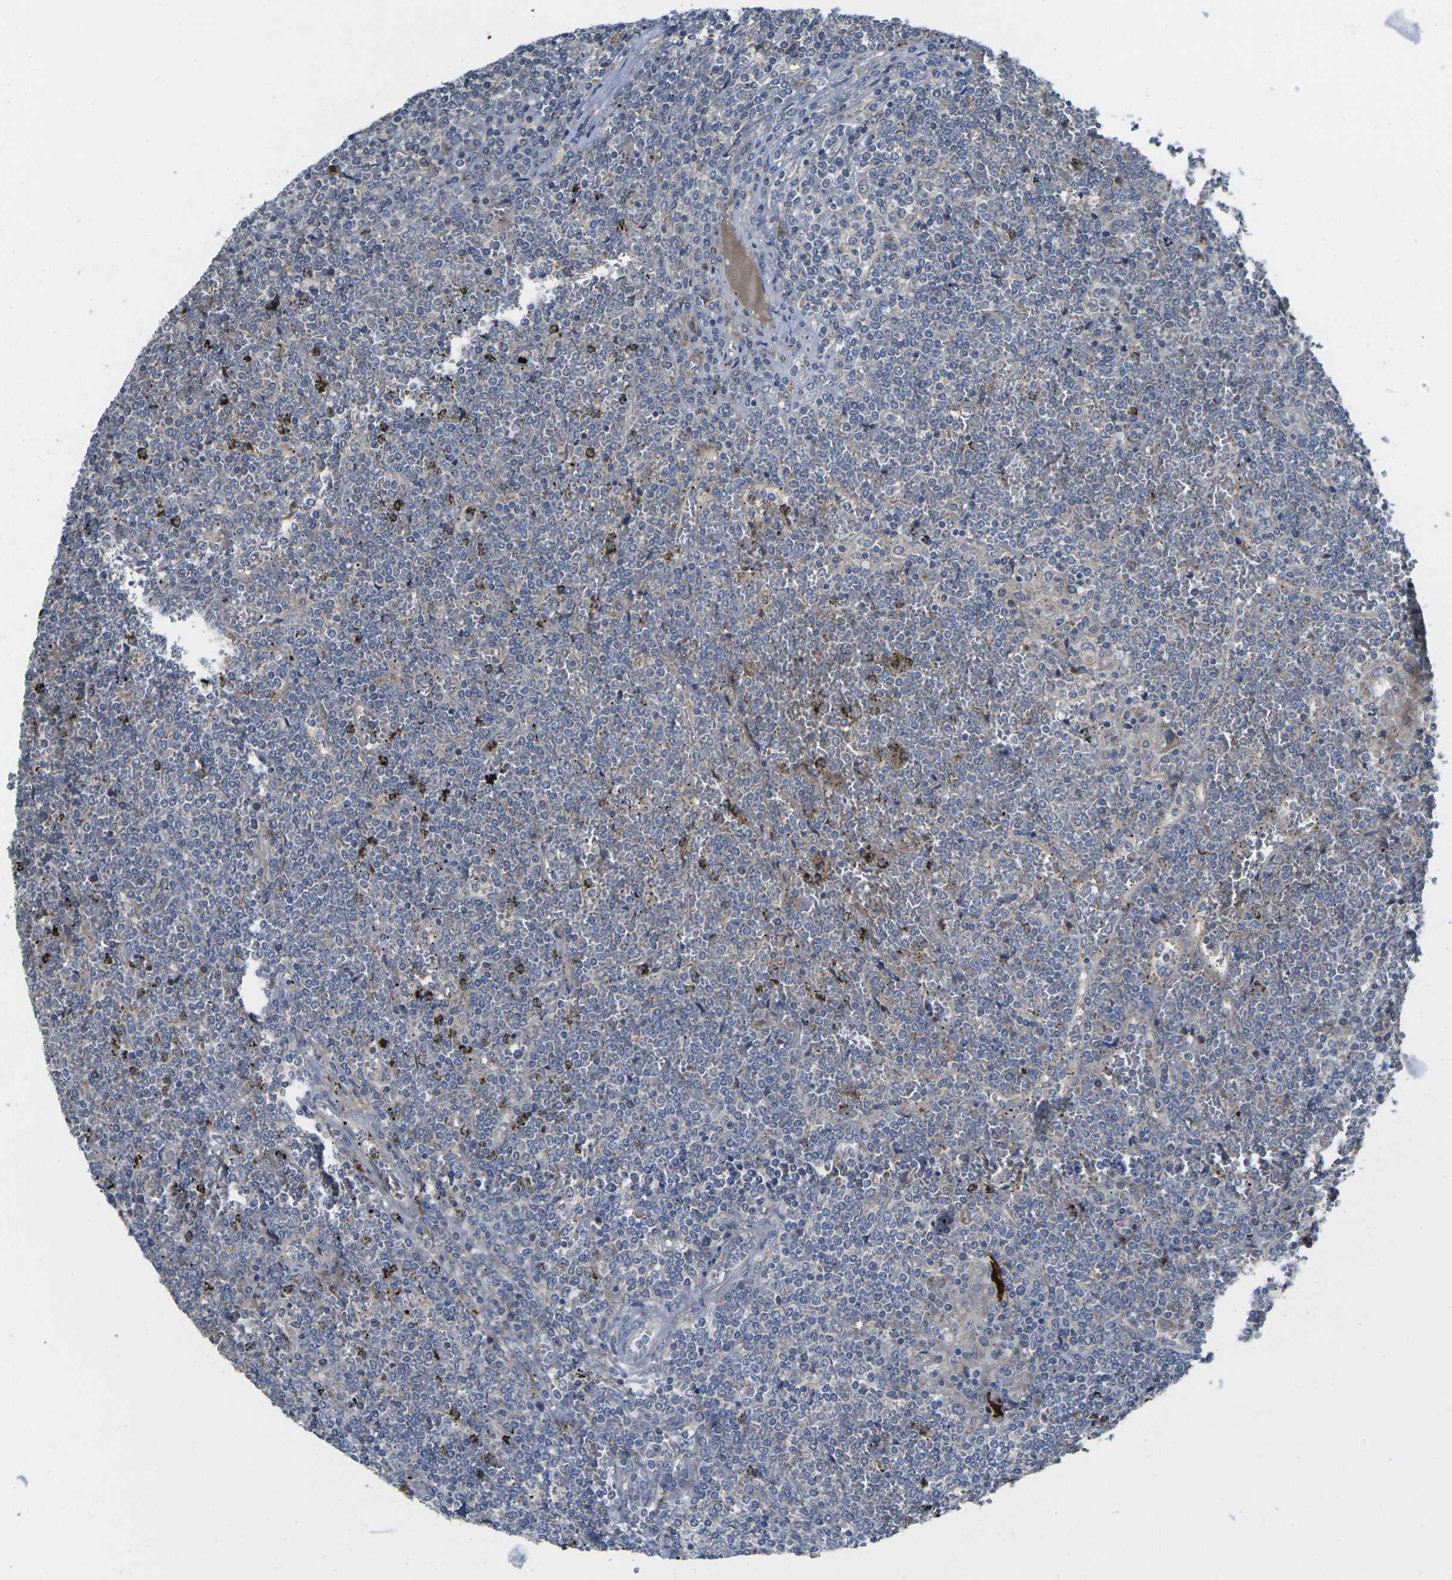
{"staining": {"intensity": "moderate", "quantity": "<25%", "location": "cytoplasmic/membranous"}, "tissue": "lymphoma", "cell_type": "Tumor cells", "image_type": "cancer", "snomed": [{"axis": "morphology", "description": "Malignant lymphoma, non-Hodgkin's type, Low grade"}, {"axis": "topography", "description": "Spleen"}], "caption": "High-power microscopy captured an immunohistochemistry (IHC) image of low-grade malignant lymphoma, non-Hodgkin's type, revealing moderate cytoplasmic/membranous staining in about <25% of tumor cells.", "gene": "GNA12", "patient": {"sex": "female", "age": 19}}